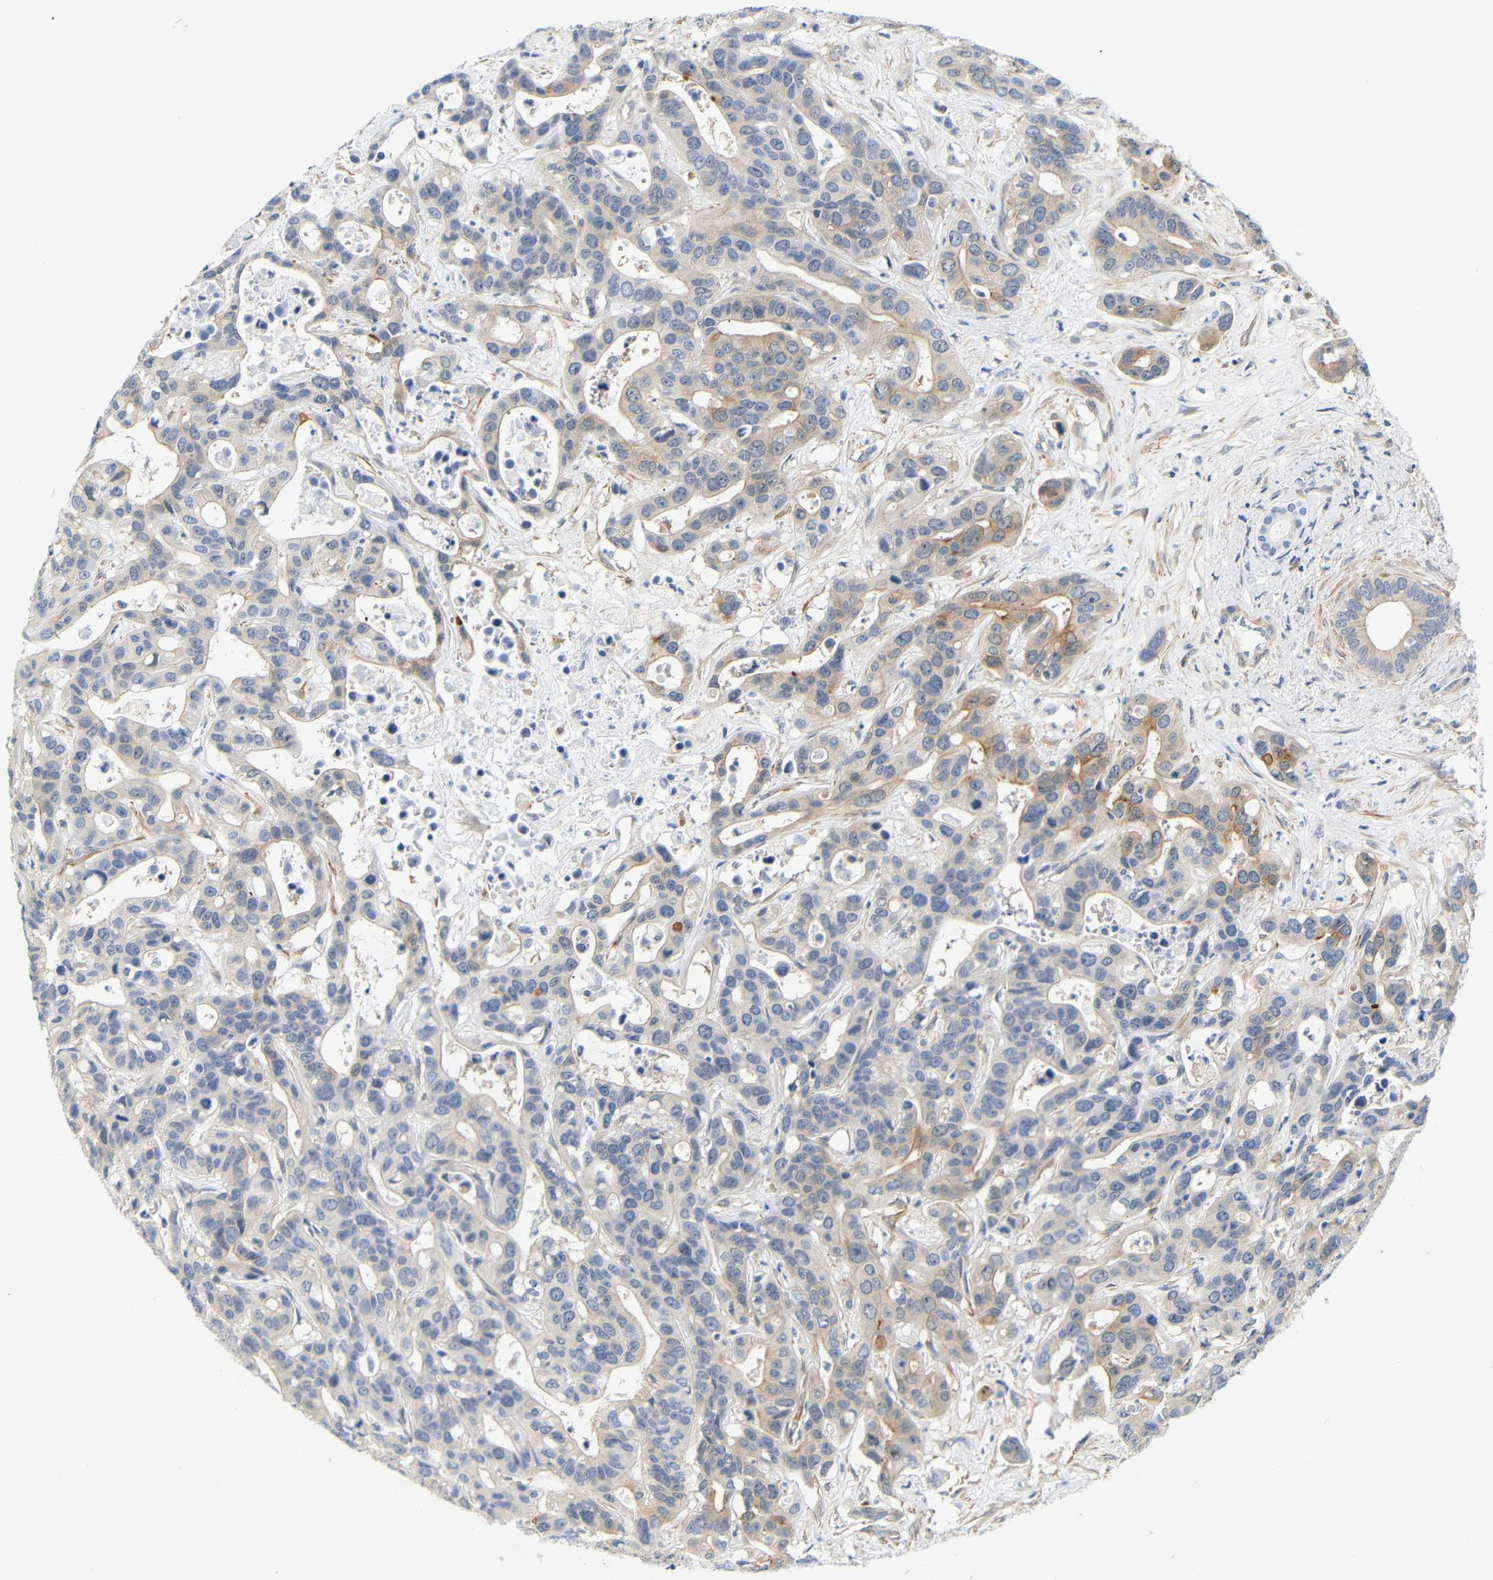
{"staining": {"intensity": "weak", "quantity": "25%-75%", "location": "cytoplasmic/membranous"}, "tissue": "liver cancer", "cell_type": "Tumor cells", "image_type": "cancer", "snomed": [{"axis": "morphology", "description": "Cholangiocarcinoma"}, {"axis": "topography", "description": "Liver"}], "caption": "Brown immunohistochemical staining in human liver cancer (cholangiocarcinoma) demonstrates weak cytoplasmic/membranous expression in about 25%-75% of tumor cells. (Brightfield microscopy of DAB IHC at high magnification).", "gene": "STMN3", "patient": {"sex": "female", "age": 65}}